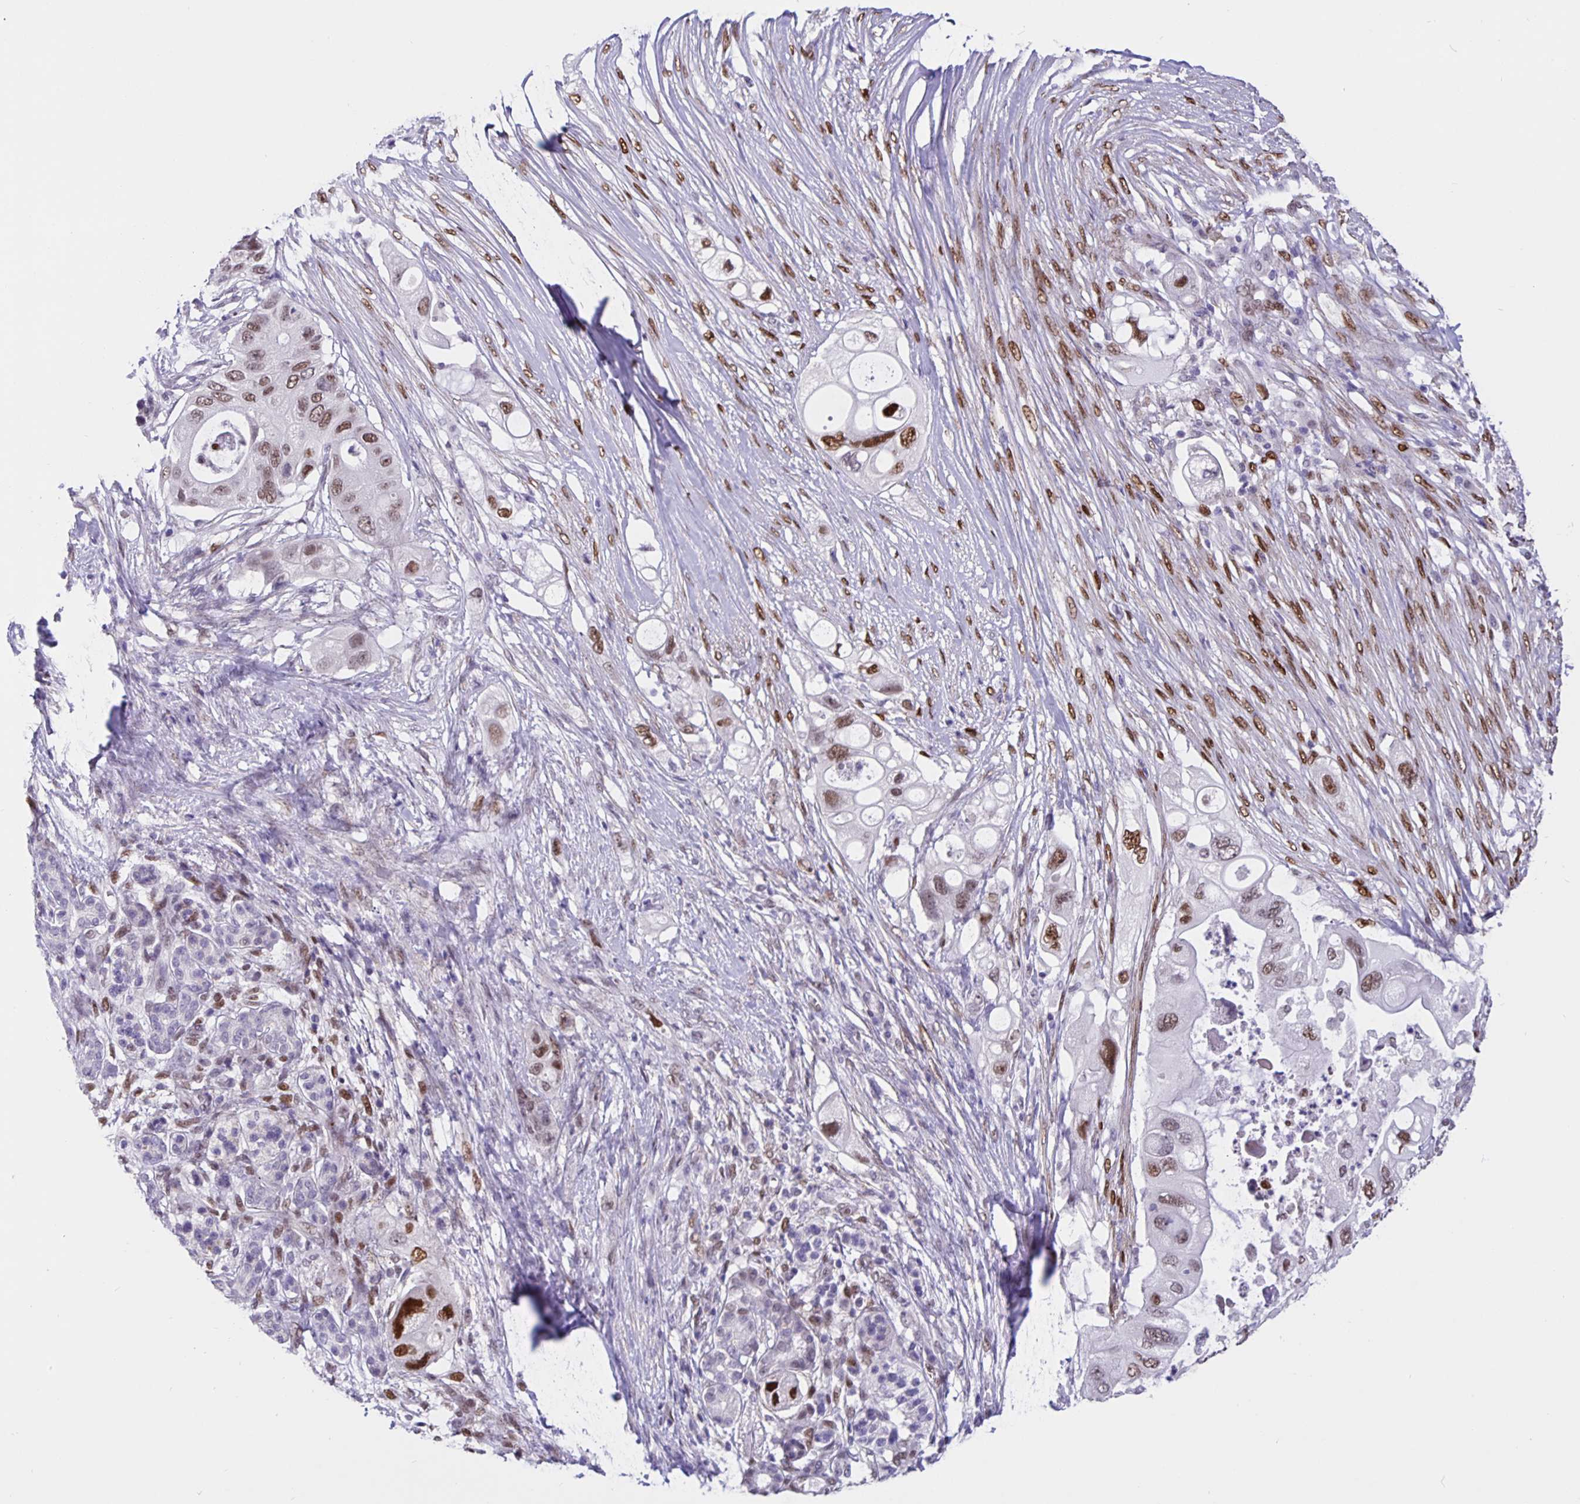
{"staining": {"intensity": "weak", "quantity": "25%-75%", "location": "nuclear"}, "tissue": "pancreatic cancer", "cell_type": "Tumor cells", "image_type": "cancer", "snomed": [{"axis": "morphology", "description": "Adenocarcinoma, NOS"}, {"axis": "topography", "description": "Pancreas"}], "caption": "Immunohistochemistry (IHC) (DAB) staining of pancreatic cancer reveals weak nuclear protein positivity in about 25%-75% of tumor cells.", "gene": "FOSL2", "patient": {"sex": "female", "age": 72}}